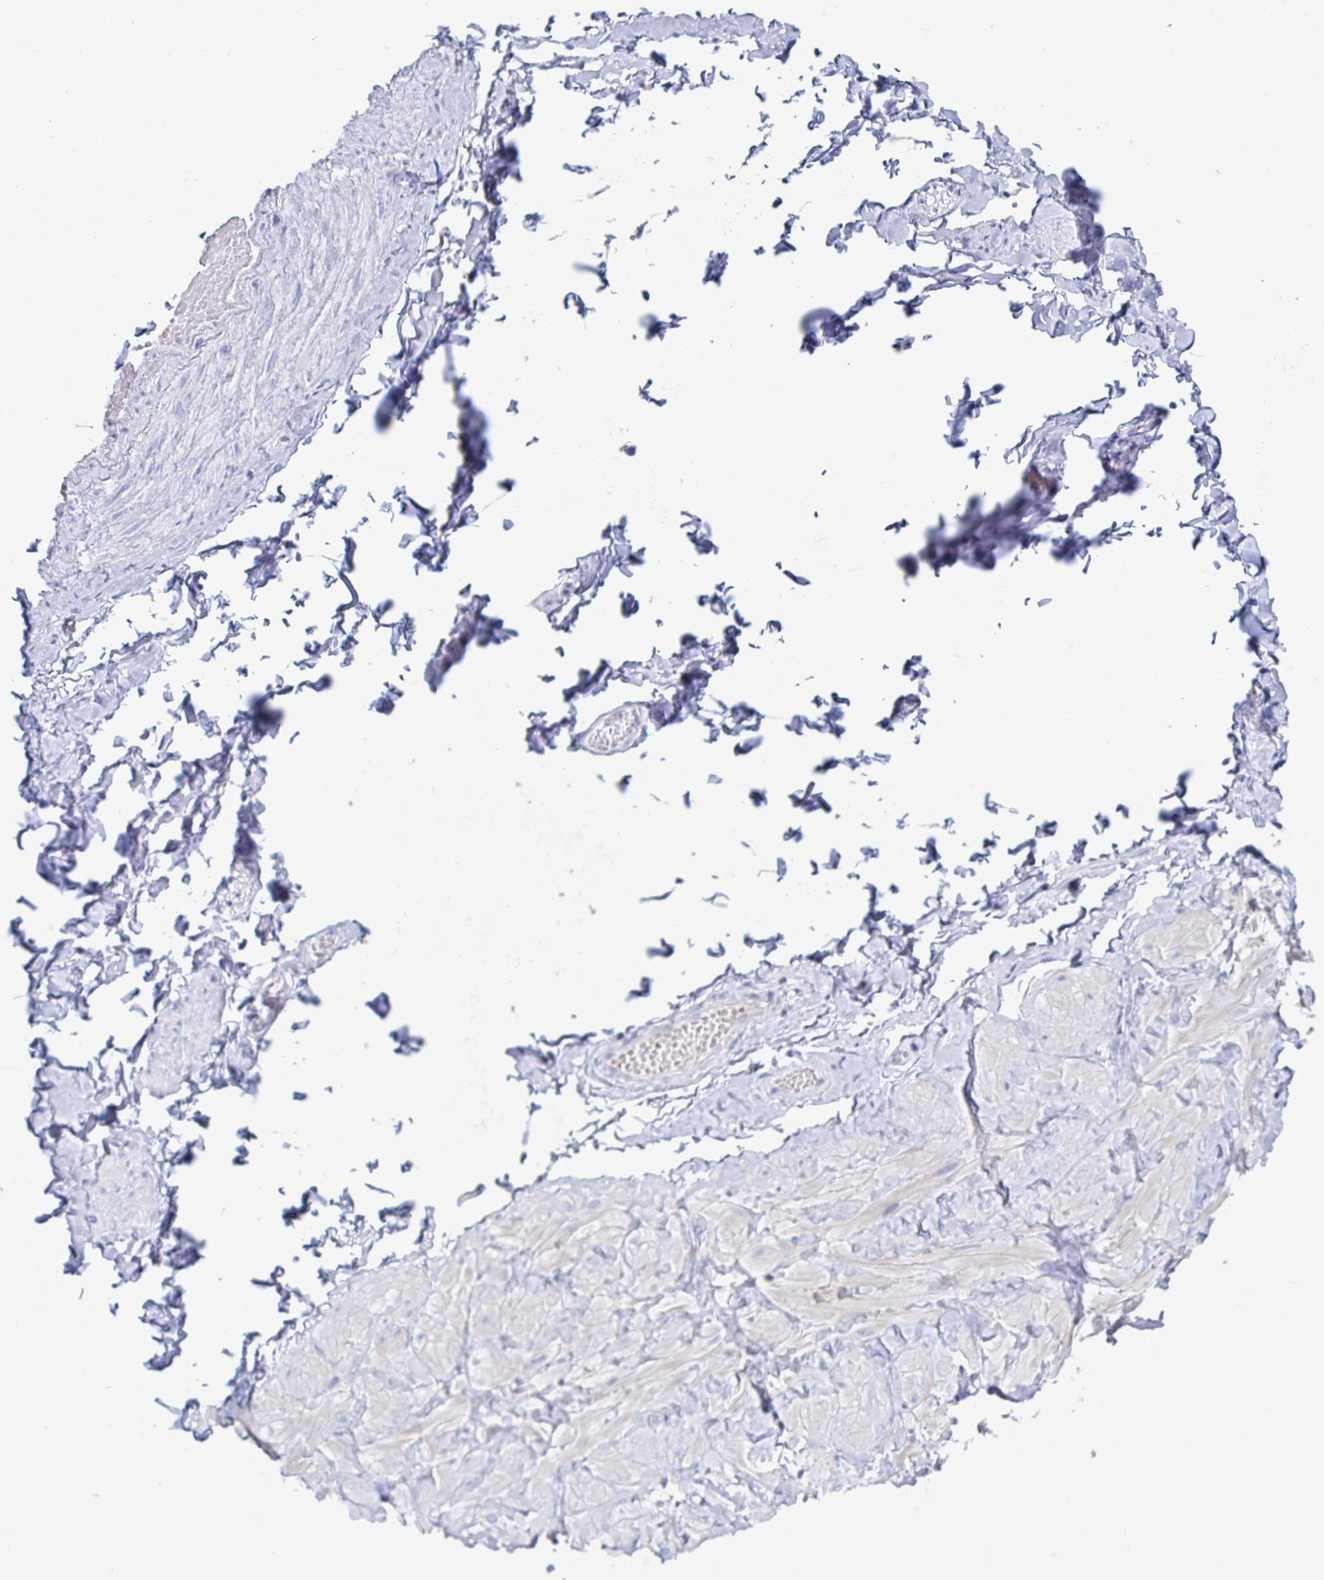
{"staining": {"intensity": "negative", "quantity": "none", "location": "none"}, "tissue": "adipose tissue", "cell_type": "Adipocytes", "image_type": "normal", "snomed": [{"axis": "morphology", "description": "Normal tissue, NOS"}, {"axis": "topography", "description": "Soft tissue"}, {"axis": "topography", "description": "Adipose tissue"}, {"axis": "topography", "description": "Vascular tissue"}, {"axis": "topography", "description": "Peripheral nerve tissue"}], "caption": "Image shows no protein positivity in adipocytes of normal adipose tissue. (DAB (3,3'-diaminobenzidine) IHC with hematoxylin counter stain).", "gene": "DPEP3", "patient": {"sex": "male", "age": 29}}